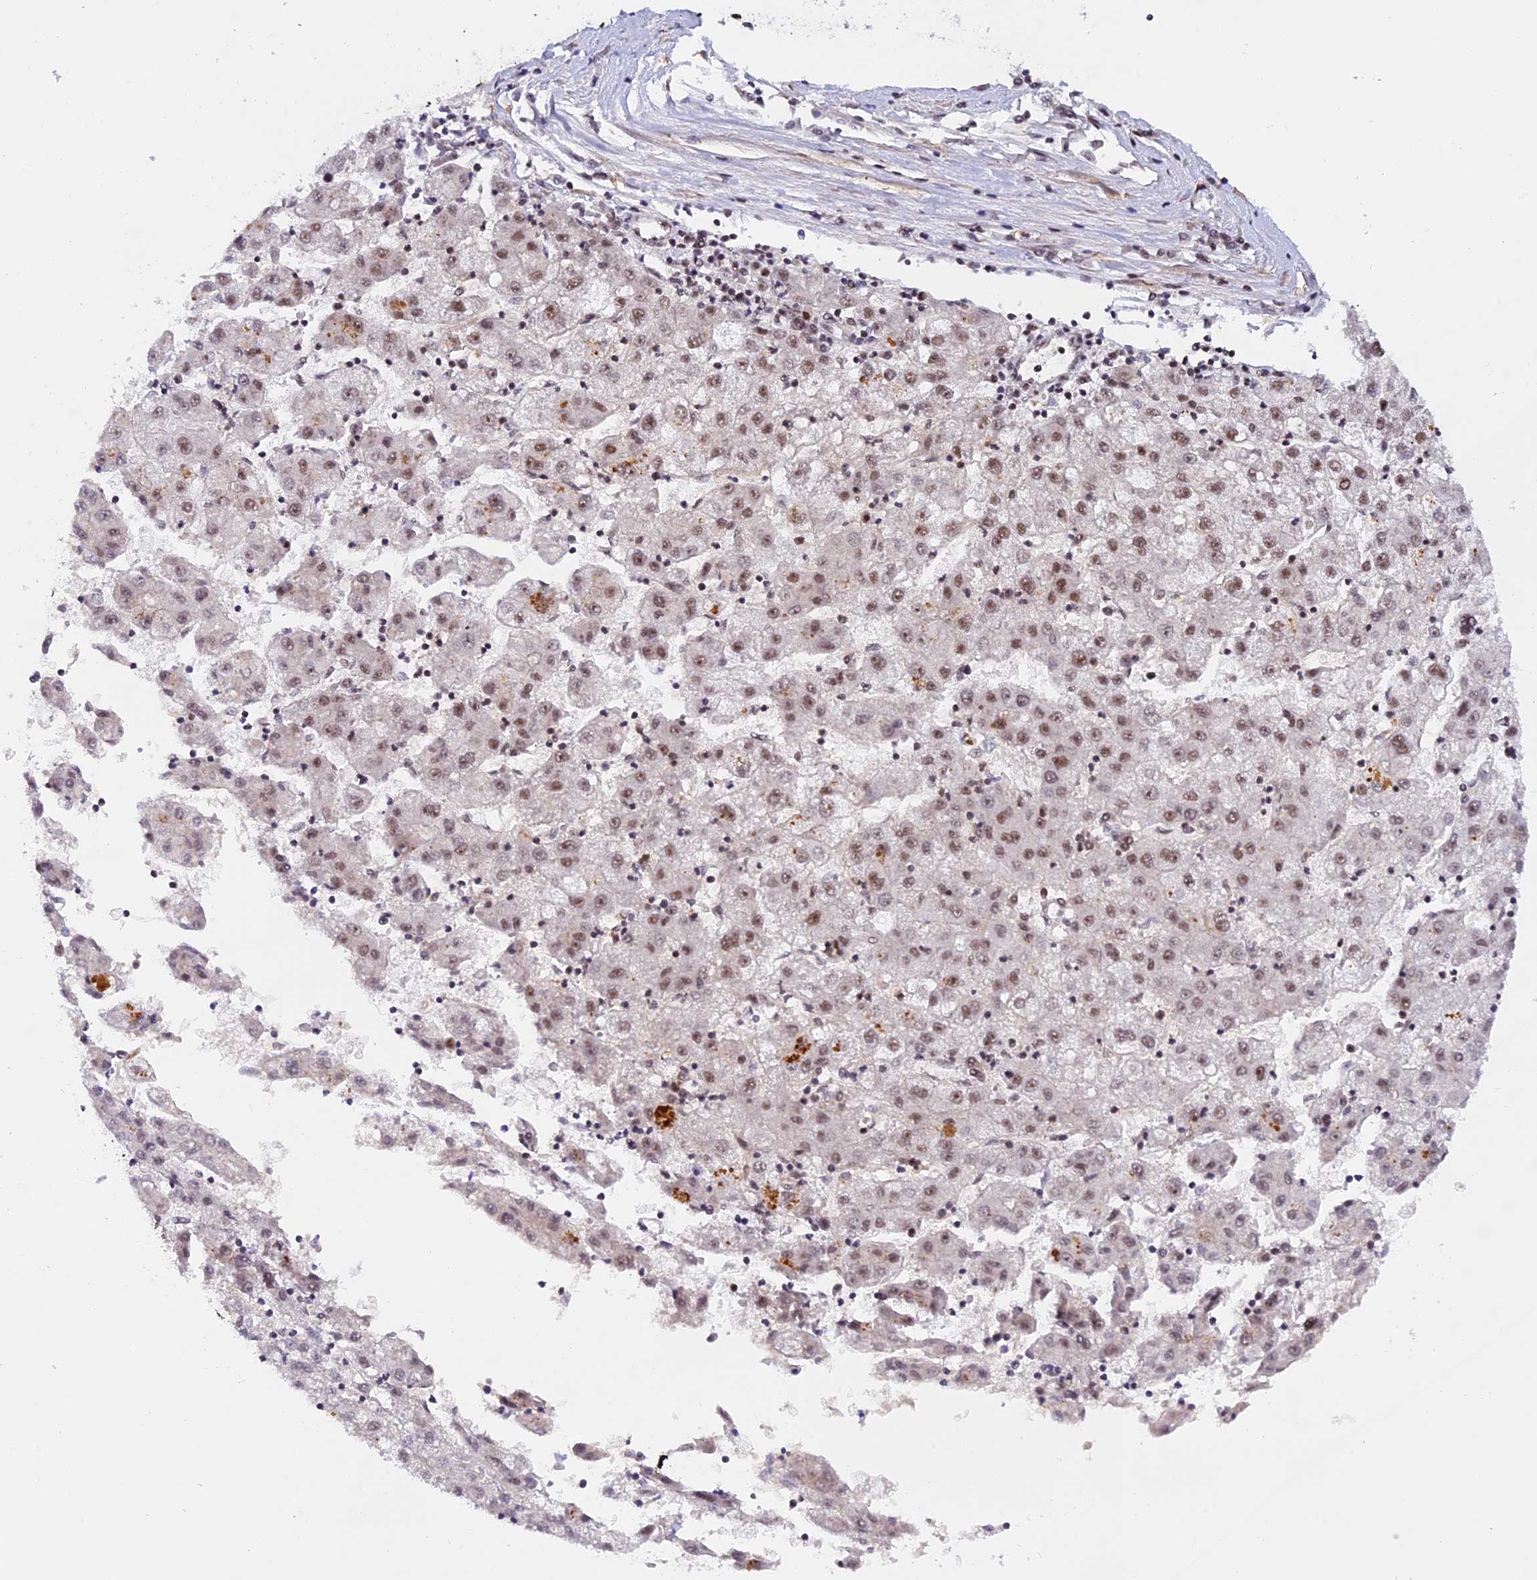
{"staining": {"intensity": "moderate", "quantity": ">75%", "location": "nuclear"}, "tissue": "liver cancer", "cell_type": "Tumor cells", "image_type": "cancer", "snomed": [{"axis": "morphology", "description": "Carcinoma, Hepatocellular, NOS"}, {"axis": "topography", "description": "Liver"}], "caption": "Protein expression analysis of liver hepatocellular carcinoma displays moderate nuclear expression in about >75% of tumor cells.", "gene": "RAMAC", "patient": {"sex": "male", "age": 72}}